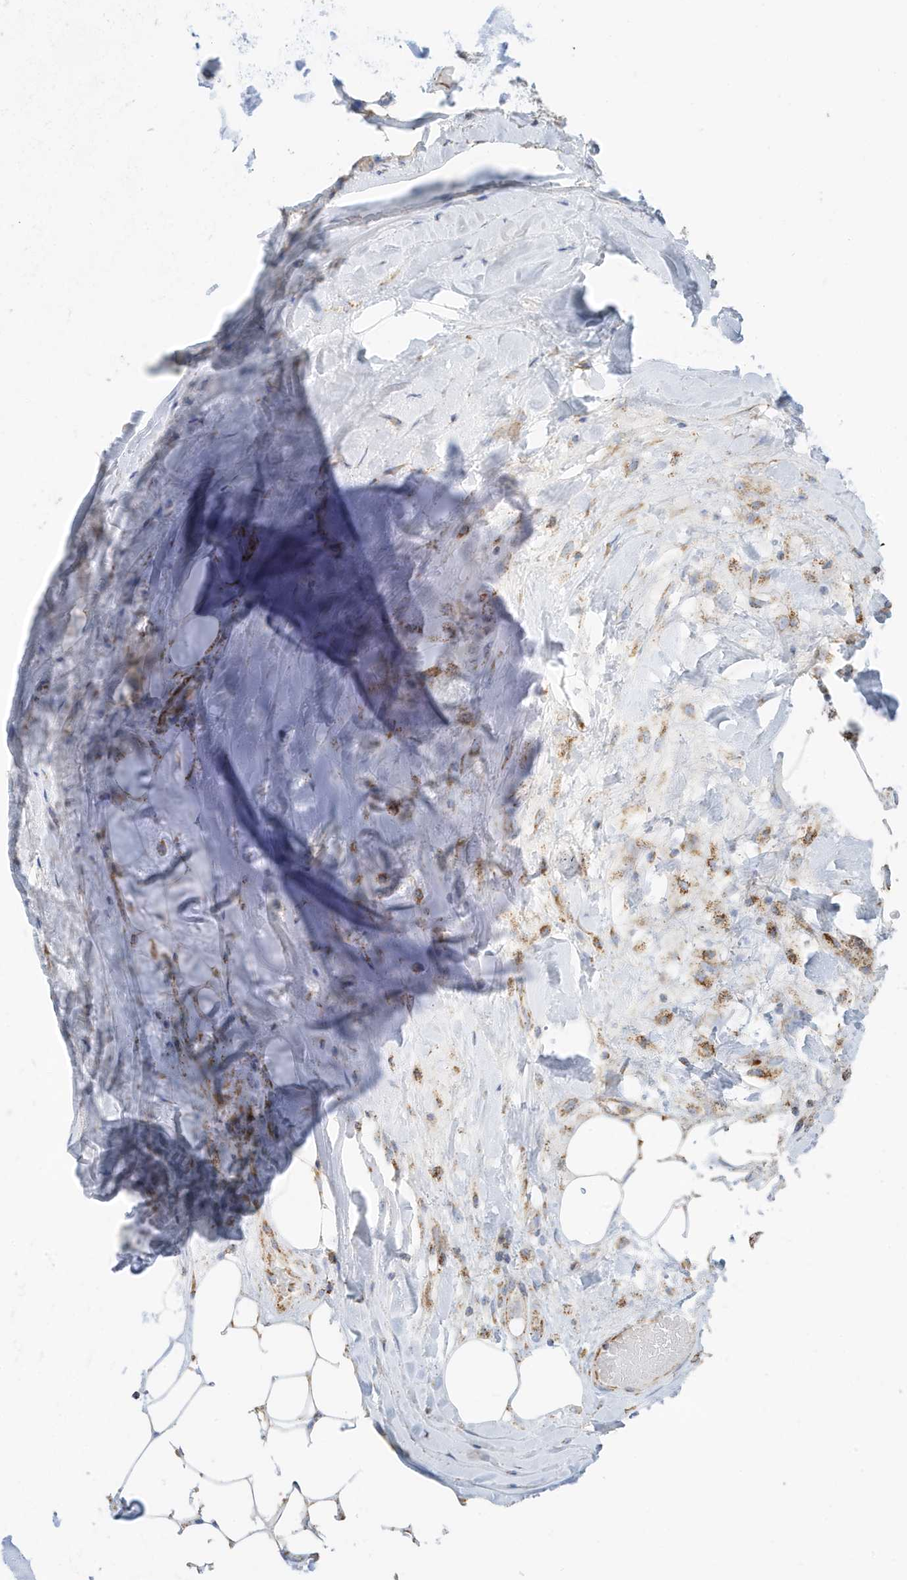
{"staining": {"intensity": "moderate", "quantity": "<25%", "location": "cytoplasmic/membranous"}, "tissue": "adipose tissue", "cell_type": "Adipocytes", "image_type": "normal", "snomed": [{"axis": "morphology", "description": "Normal tissue, NOS"}, {"axis": "morphology", "description": "Squamous cell carcinoma, NOS"}, {"axis": "topography", "description": "Lymph node"}, {"axis": "topography", "description": "Bronchus"}, {"axis": "topography", "description": "Lung"}], "caption": "Adipose tissue stained with IHC shows moderate cytoplasmic/membranous staining in approximately <25% of adipocytes. The staining was performed using DAB (3,3'-diaminobenzidine) to visualize the protein expression in brown, while the nuclei were stained in blue with hematoxylin (Magnification: 20x).", "gene": "CAPN13", "patient": {"sex": "male", "age": 66}}